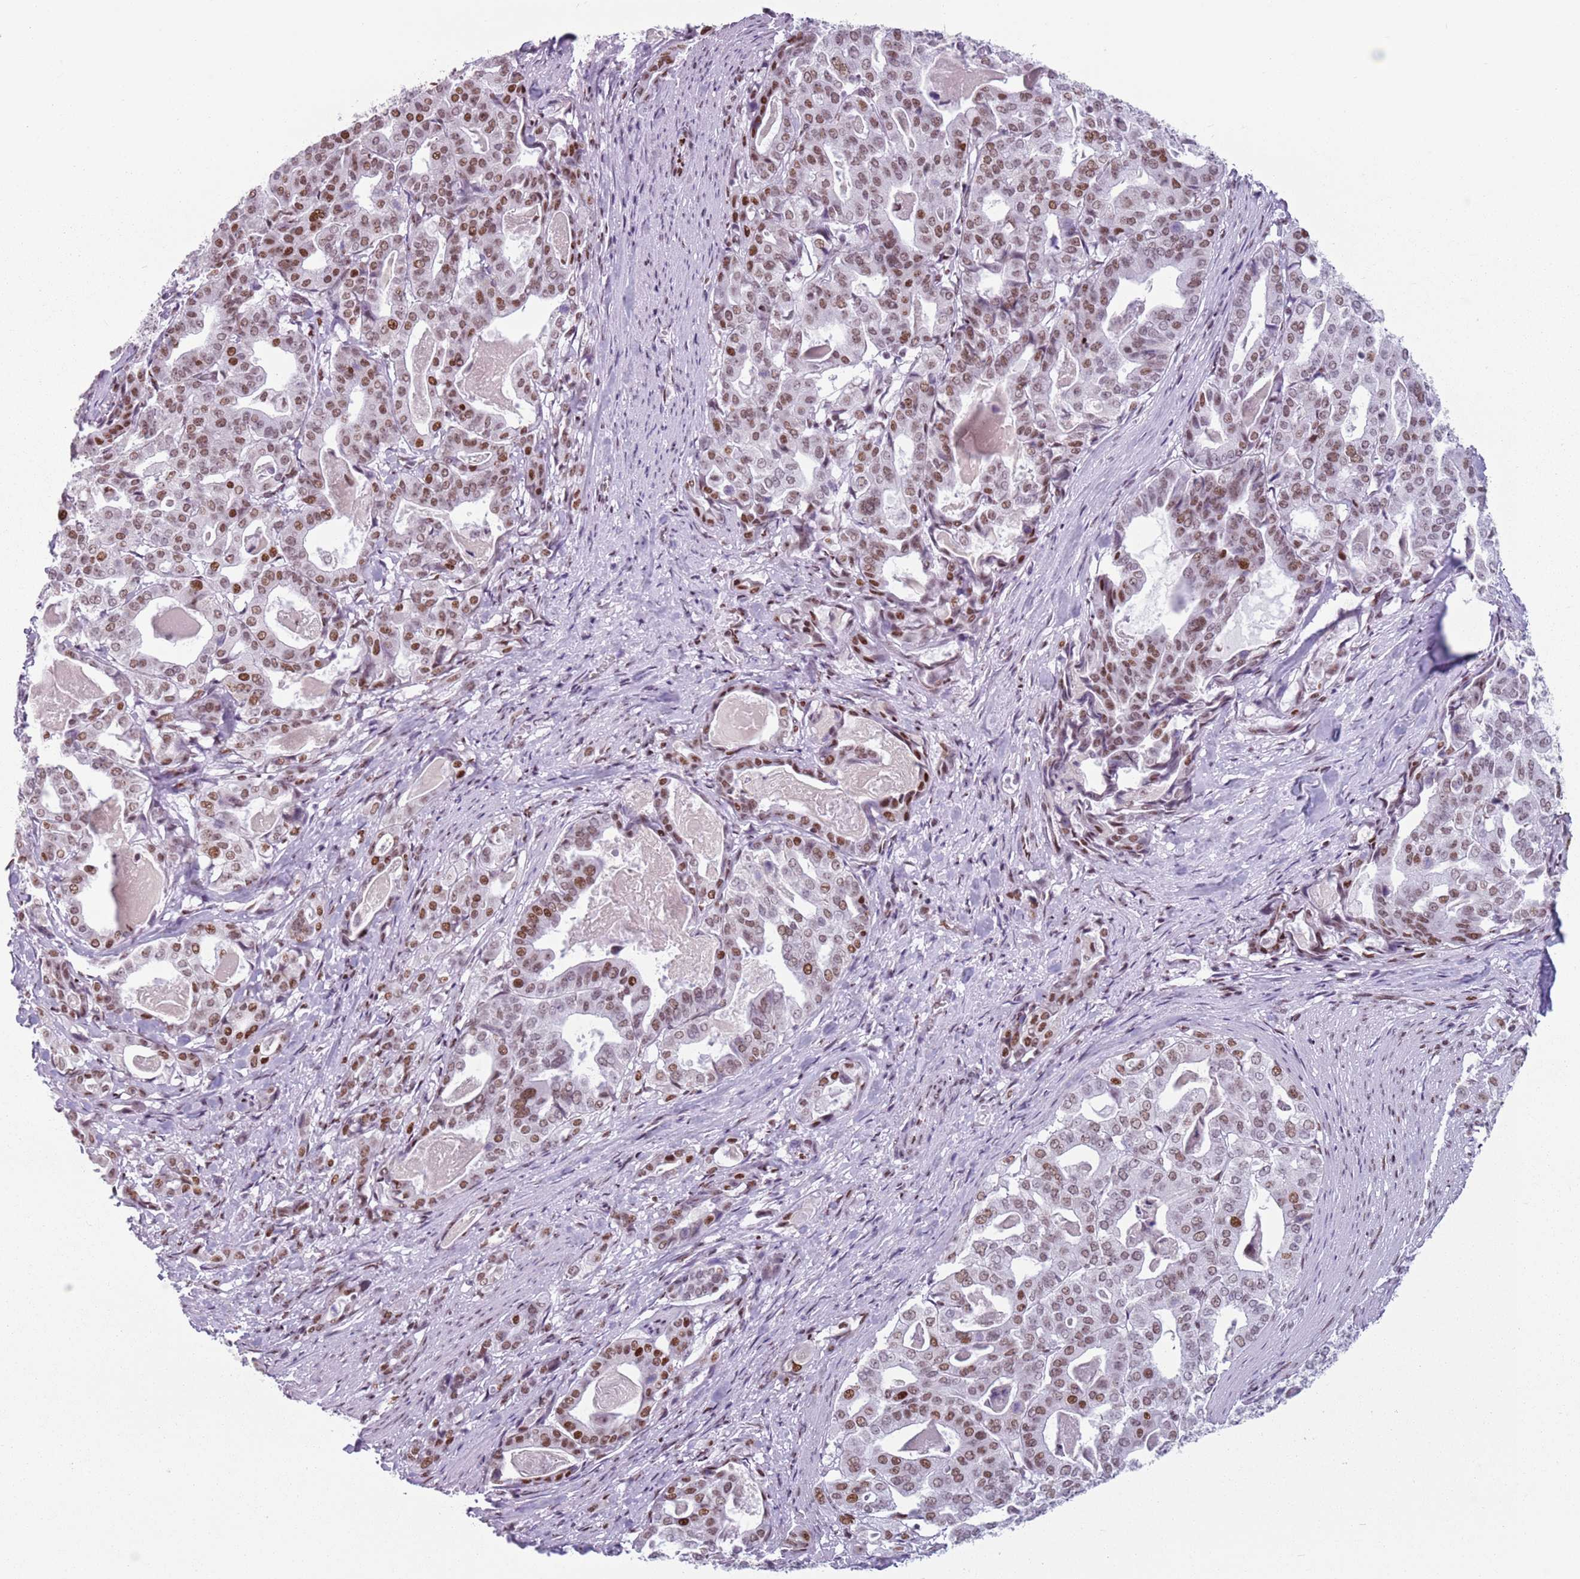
{"staining": {"intensity": "moderate", "quantity": ">75%", "location": "nuclear"}, "tissue": "stomach cancer", "cell_type": "Tumor cells", "image_type": "cancer", "snomed": [{"axis": "morphology", "description": "Adenocarcinoma, NOS"}, {"axis": "topography", "description": "Stomach"}], "caption": "Immunohistochemistry (IHC) staining of stomach adenocarcinoma, which reveals medium levels of moderate nuclear positivity in about >75% of tumor cells indicating moderate nuclear protein positivity. The staining was performed using DAB (3,3'-diaminobenzidine) (brown) for protein detection and nuclei were counterstained in hematoxylin (blue).", "gene": "FAM104B", "patient": {"sex": "male", "age": 48}}